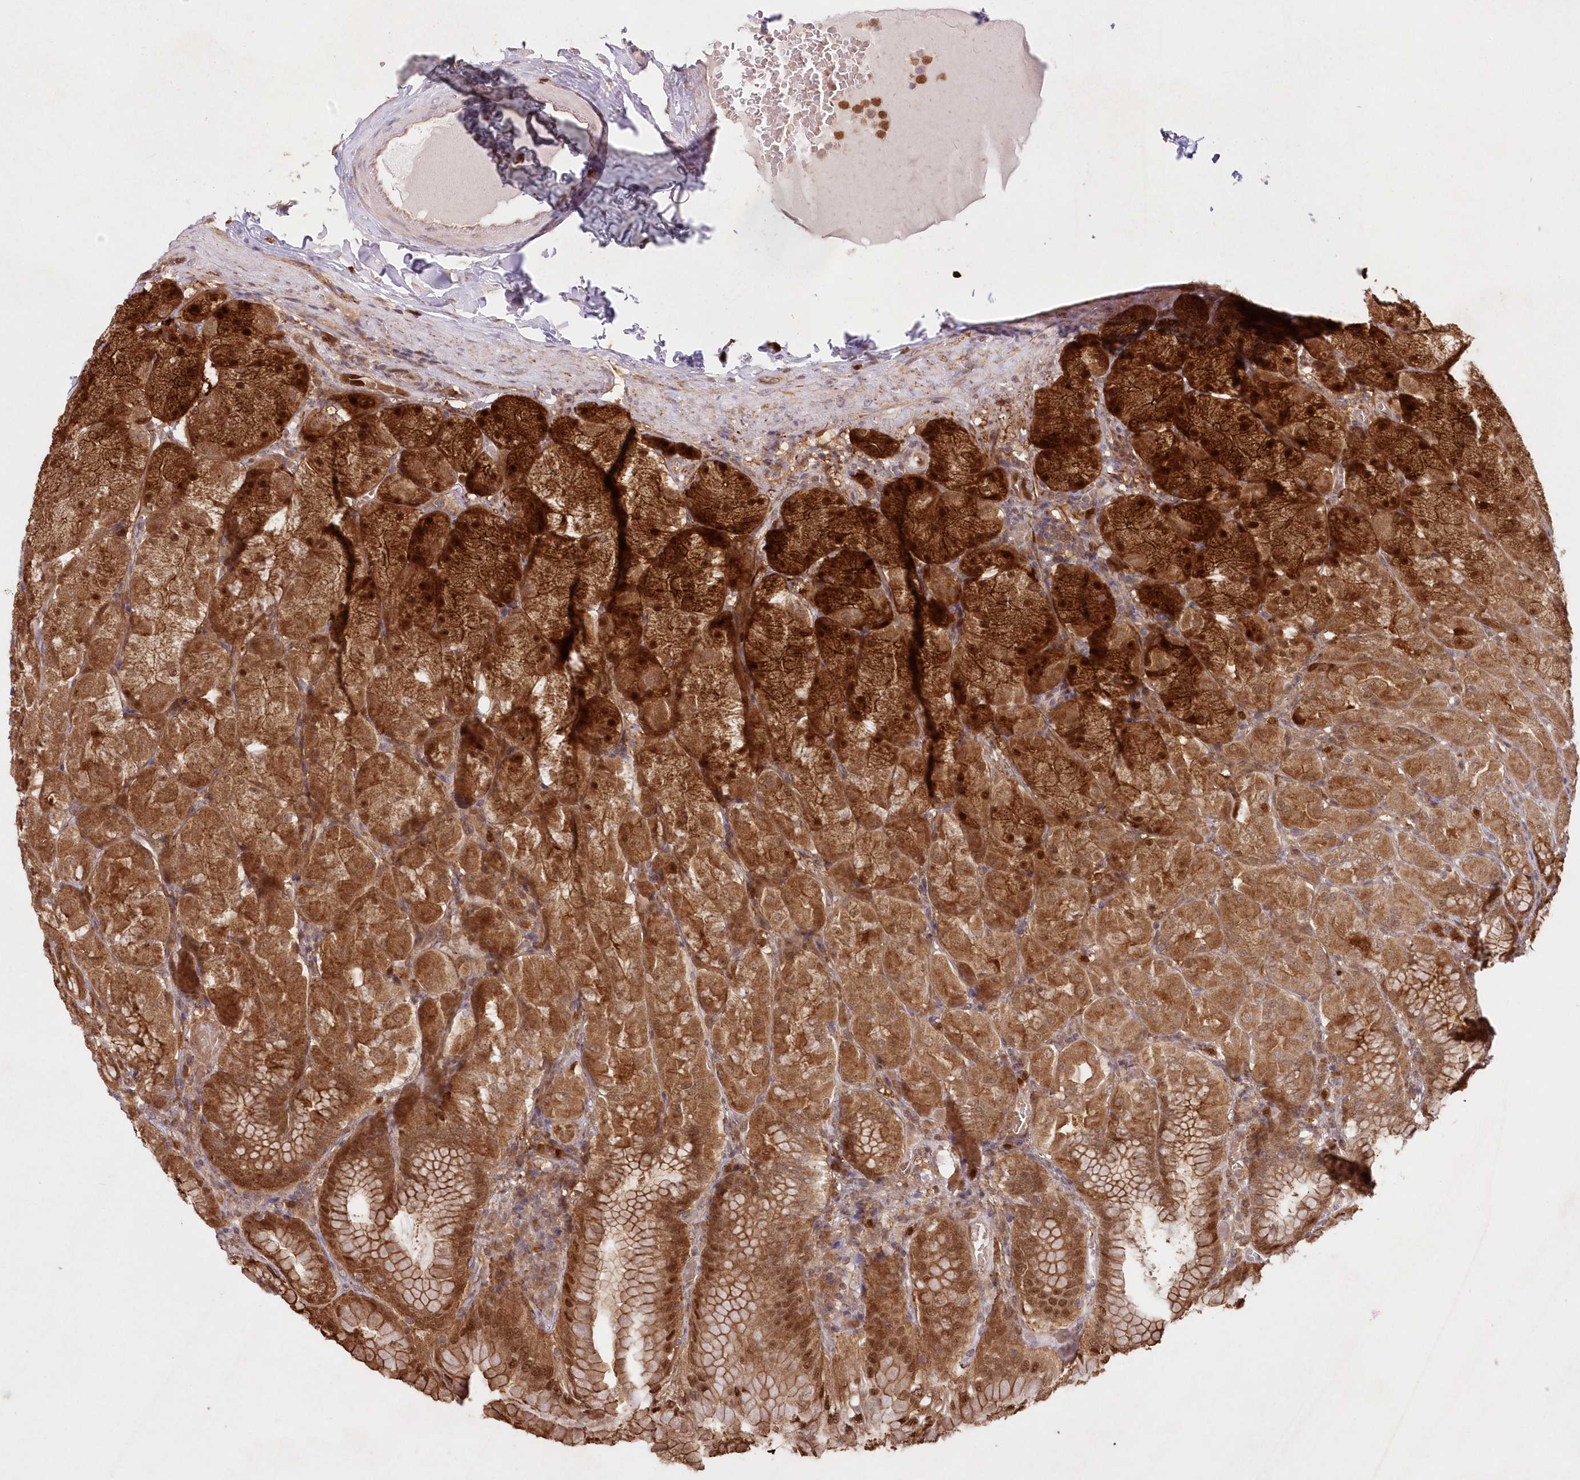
{"staining": {"intensity": "strong", "quantity": ">75%", "location": "cytoplasmic/membranous,nuclear"}, "tissue": "stomach", "cell_type": "Glandular cells", "image_type": "normal", "snomed": [{"axis": "morphology", "description": "Normal tissue, NOS"}, {"axis": "topography", "description": "Stomach, upper"}], "caption": "Immunohistochemistry of normal human stomach displays high levels of strong cytoplasmic/membranous,nuclear staining in approximately >75% of glandular cells.", "gene": "GBE1", "patient": {"sex": "female", "age": 56}}